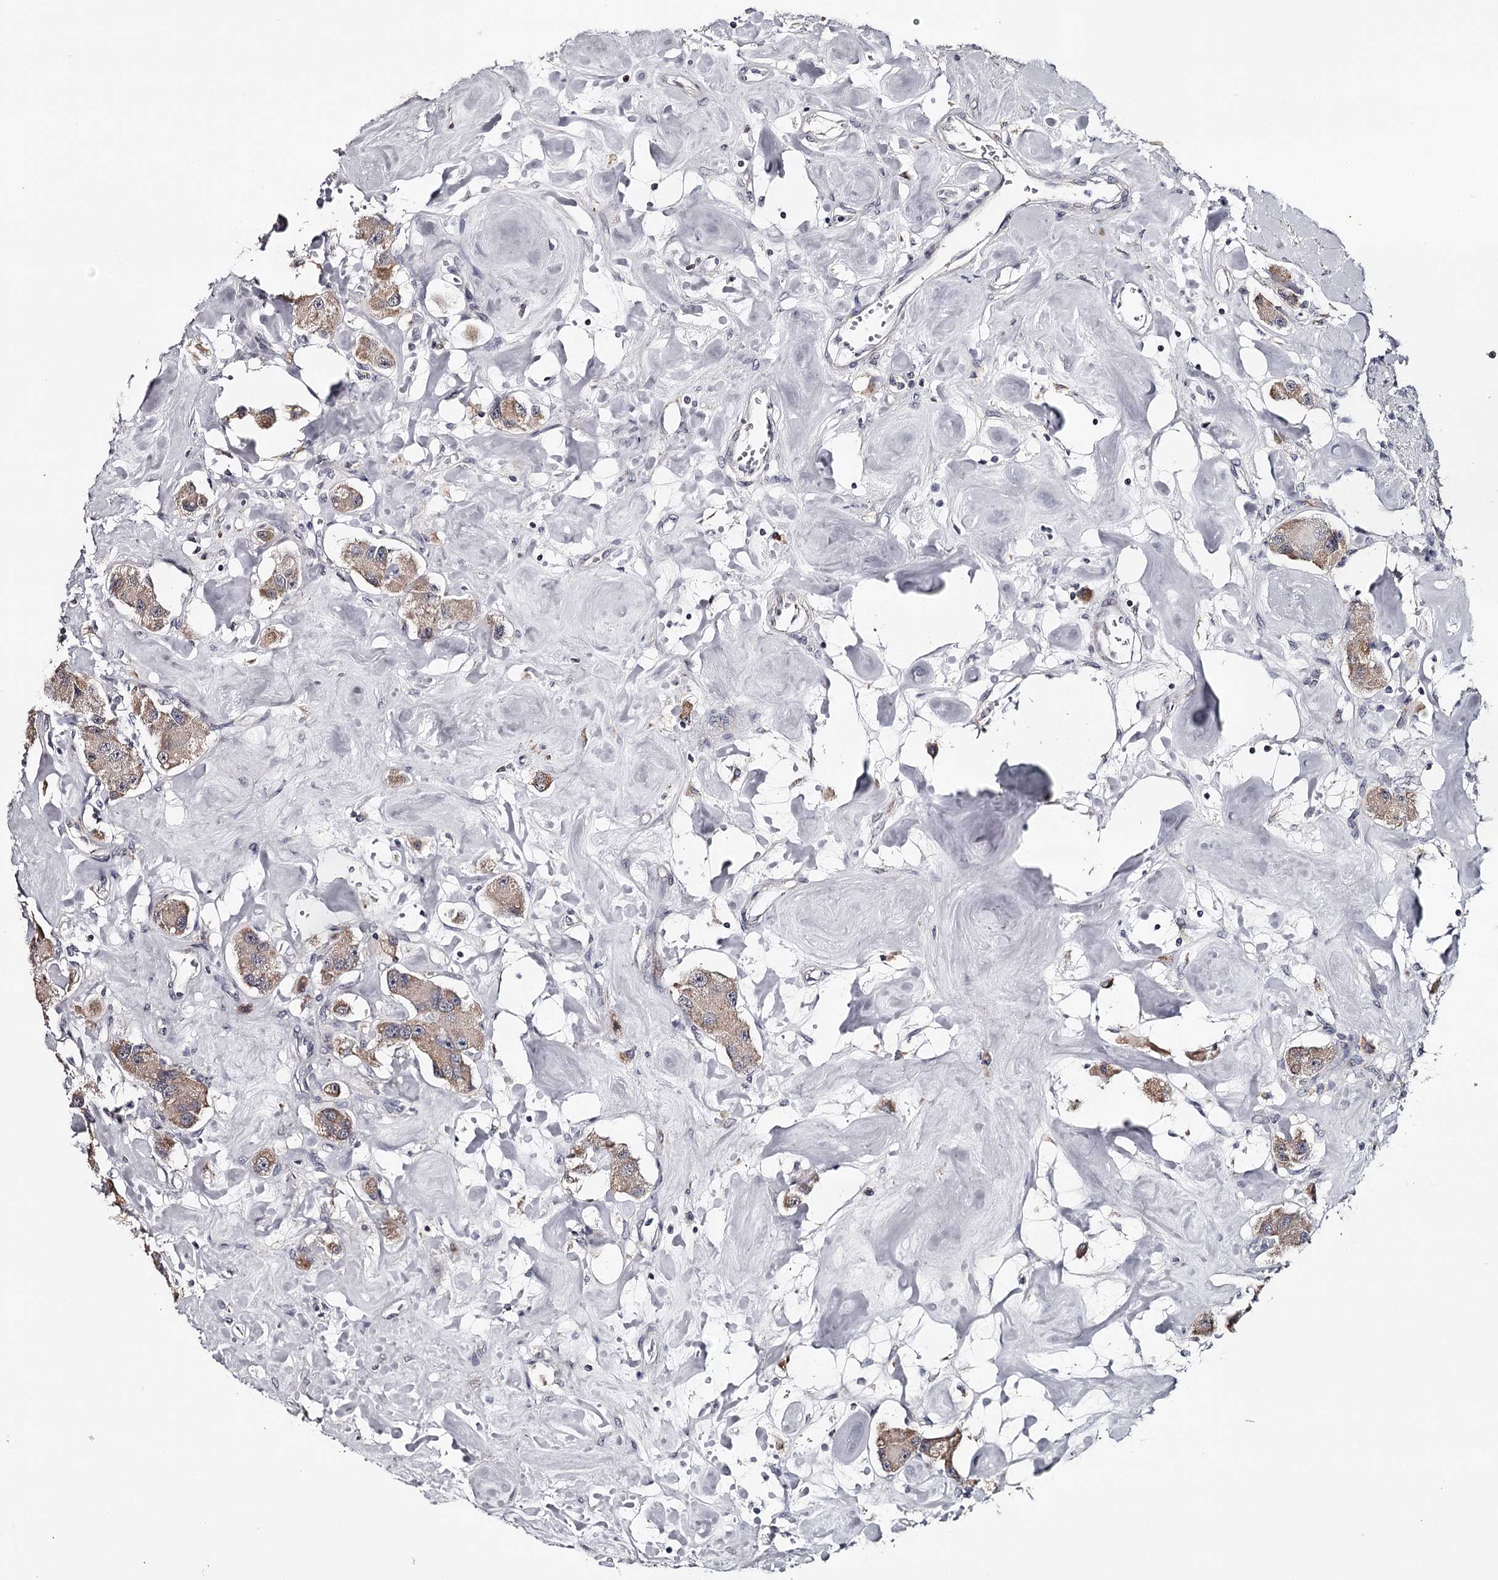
{"staining": {"intensity": "weak", "quantity": "25%-75%", "location": "cytoplasmic/membranous"}, "tissue": "carcinoid", "cell_type": "Tumor cells", "image_type": "cancer", "snomed": [{"axis": "morphology", "description": "Carcinoid, malignant, NOS"}, {"axis": "topography", "description": "Pancreas"}], "caption": "A histopathology image showing weak cytoplasmic/membranous staining in about 25%-75% of tumor cells in malignant carcinoid, as visualized by brown immunohistochemical staining.", "gene": "GTSF1", "patient": {"sex": "male", "age": 41}}